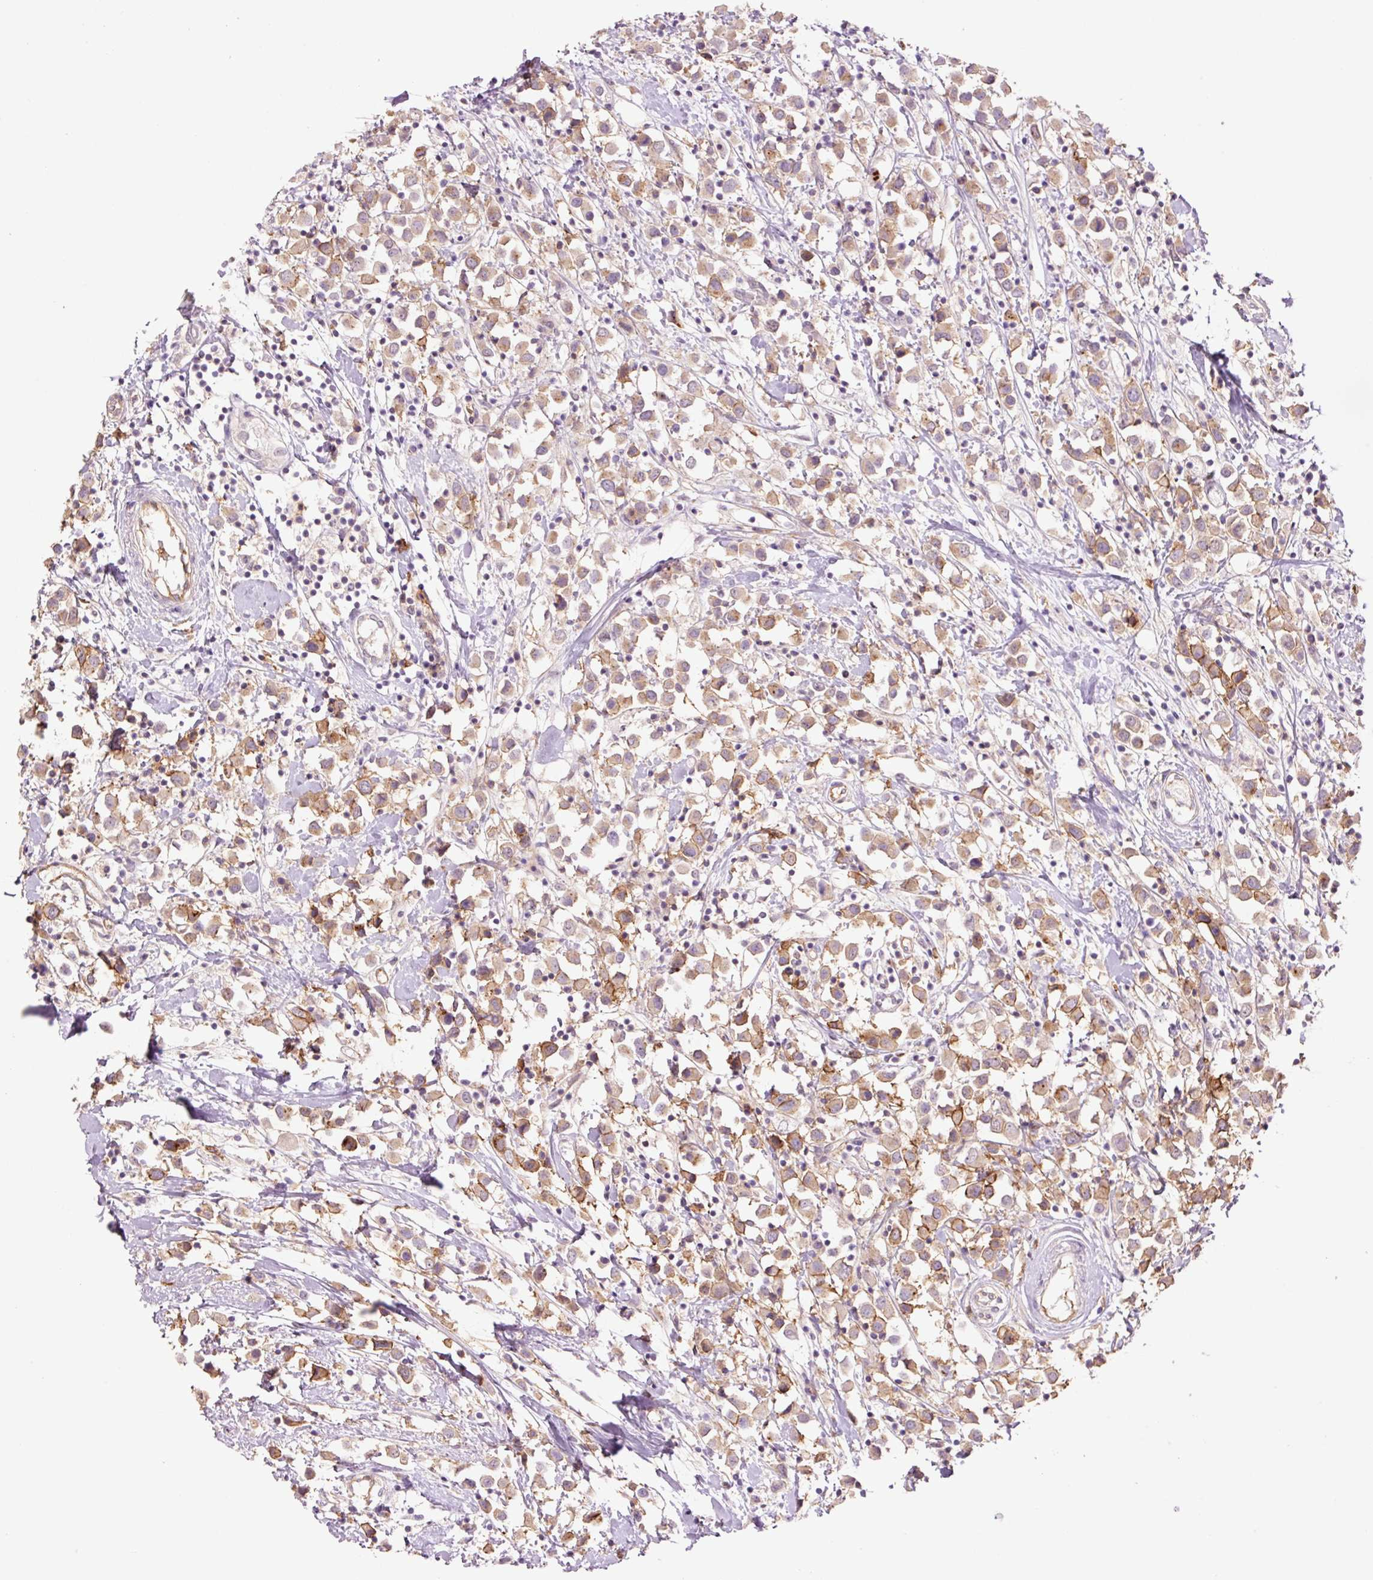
{"staining": {"intensity": "moderate", "quantity": ">75%", "location": "cytoplasmic/membranous"}, "tissue": "breast cancer", "cell_type": "Tumor cells", "image_type": "cancer", "snomed": [{"axis": "morphology", "description": "Duct carcinoma"}, {"axis": "topography", "description": "Breast"}], "caption": "This is a histology image of immunohistochemistry staining of infiltrating ductal carcinoma (breast), which shows moderate expression in the cytoplasmic/membranous of tumor cells.", "gene": "SLC1A4", "patient": {"sex": "female", "age": 61}}